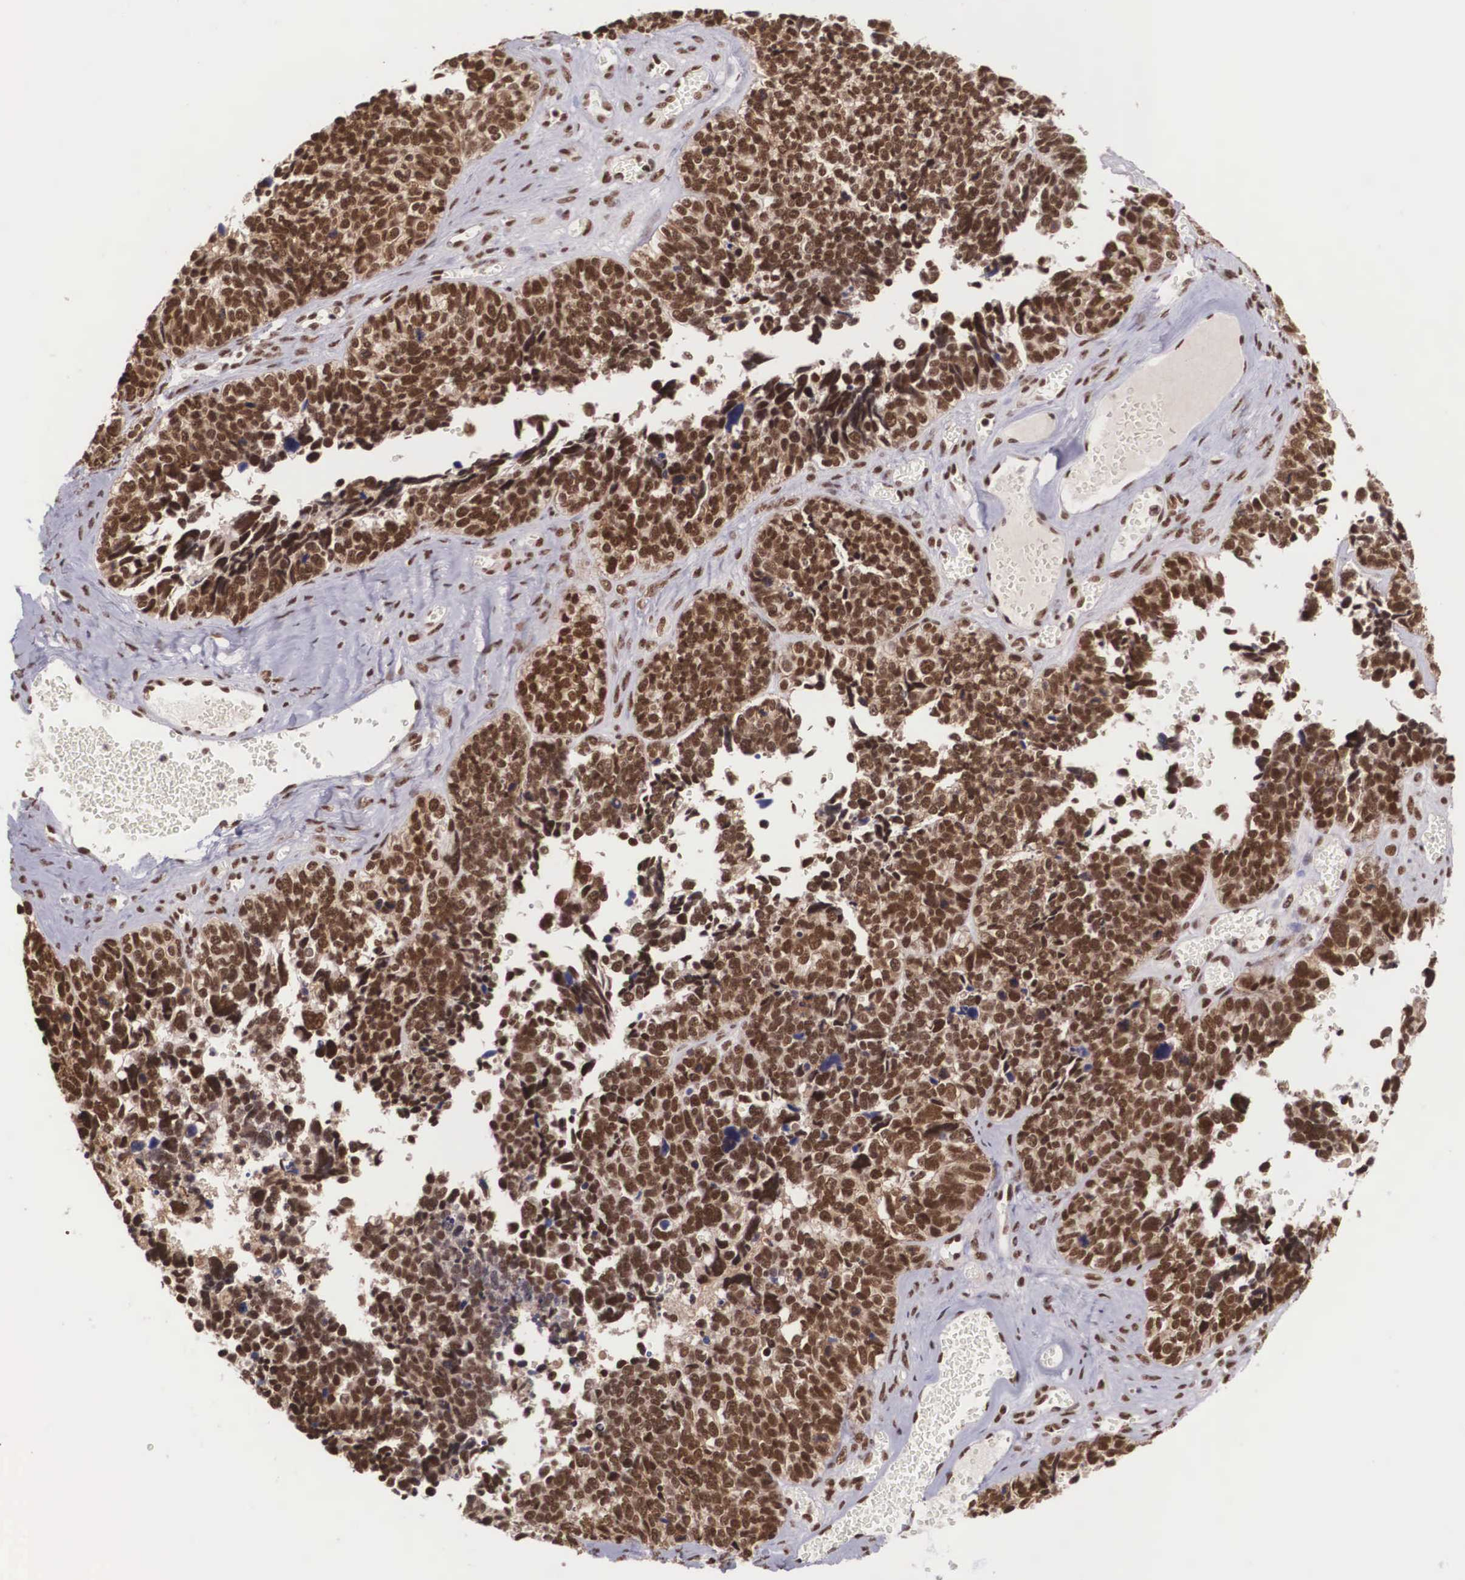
{"staining": {"intensity": "strong", "quantity": ">75%", "location": "nuclear"}, "tissue": "ovarian cancer", "cell_type": "Tumor cells", "image_type": "cancer", "snomed": [{"axis": "morphology", "description": "Cystadenocarcinoma, serous, NOS"}, {"axis": "topography", "description": "Ovary"}], "caption": "A brown stain labels strong nuclear expression of a protein in human serous cystadenocarcinoma (ovarian) tumor cells.", "gene": "POLR2F", "patient": {"sex": "female", "age": 77}}